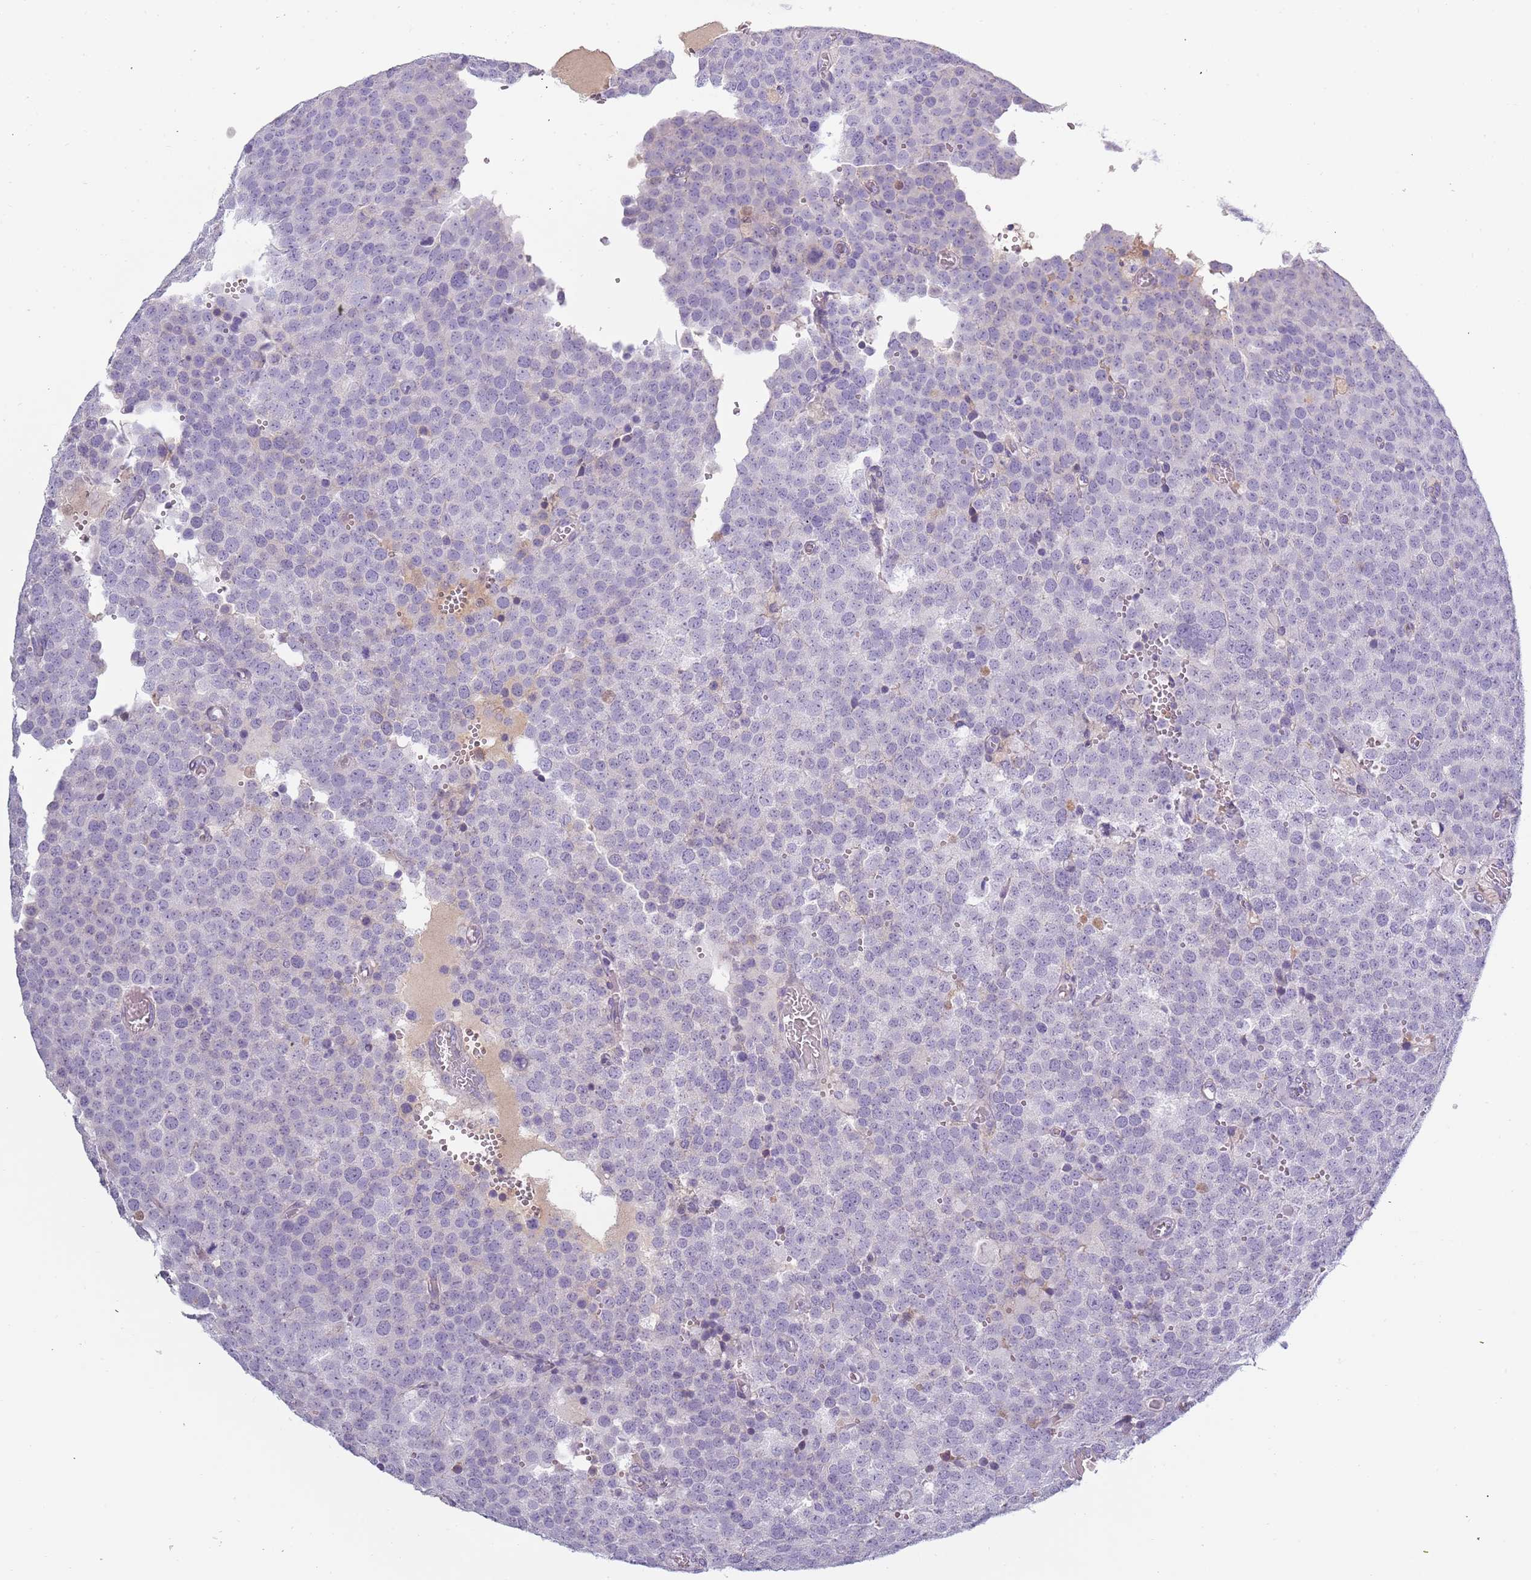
{"staining": {"intensity": "negative", "quantity": "none", "location": "none"}, "tissue": "testis cancer", "cell_type": "Tumor cells", "image_type": "cancer", "snomed": [{"axis": "morphology", "description": "Normal tissue, NOS"}, {"axis": "morphology", "description": "Seminoma, NOS"}, {"axis": "topography", "description": "Testis"}], "caption": "Tumor cells are negative for brown protein staining in testis seminoma.", "gene": "TNFRSF6B", "patient": {"sex": "male", "age": 71}}